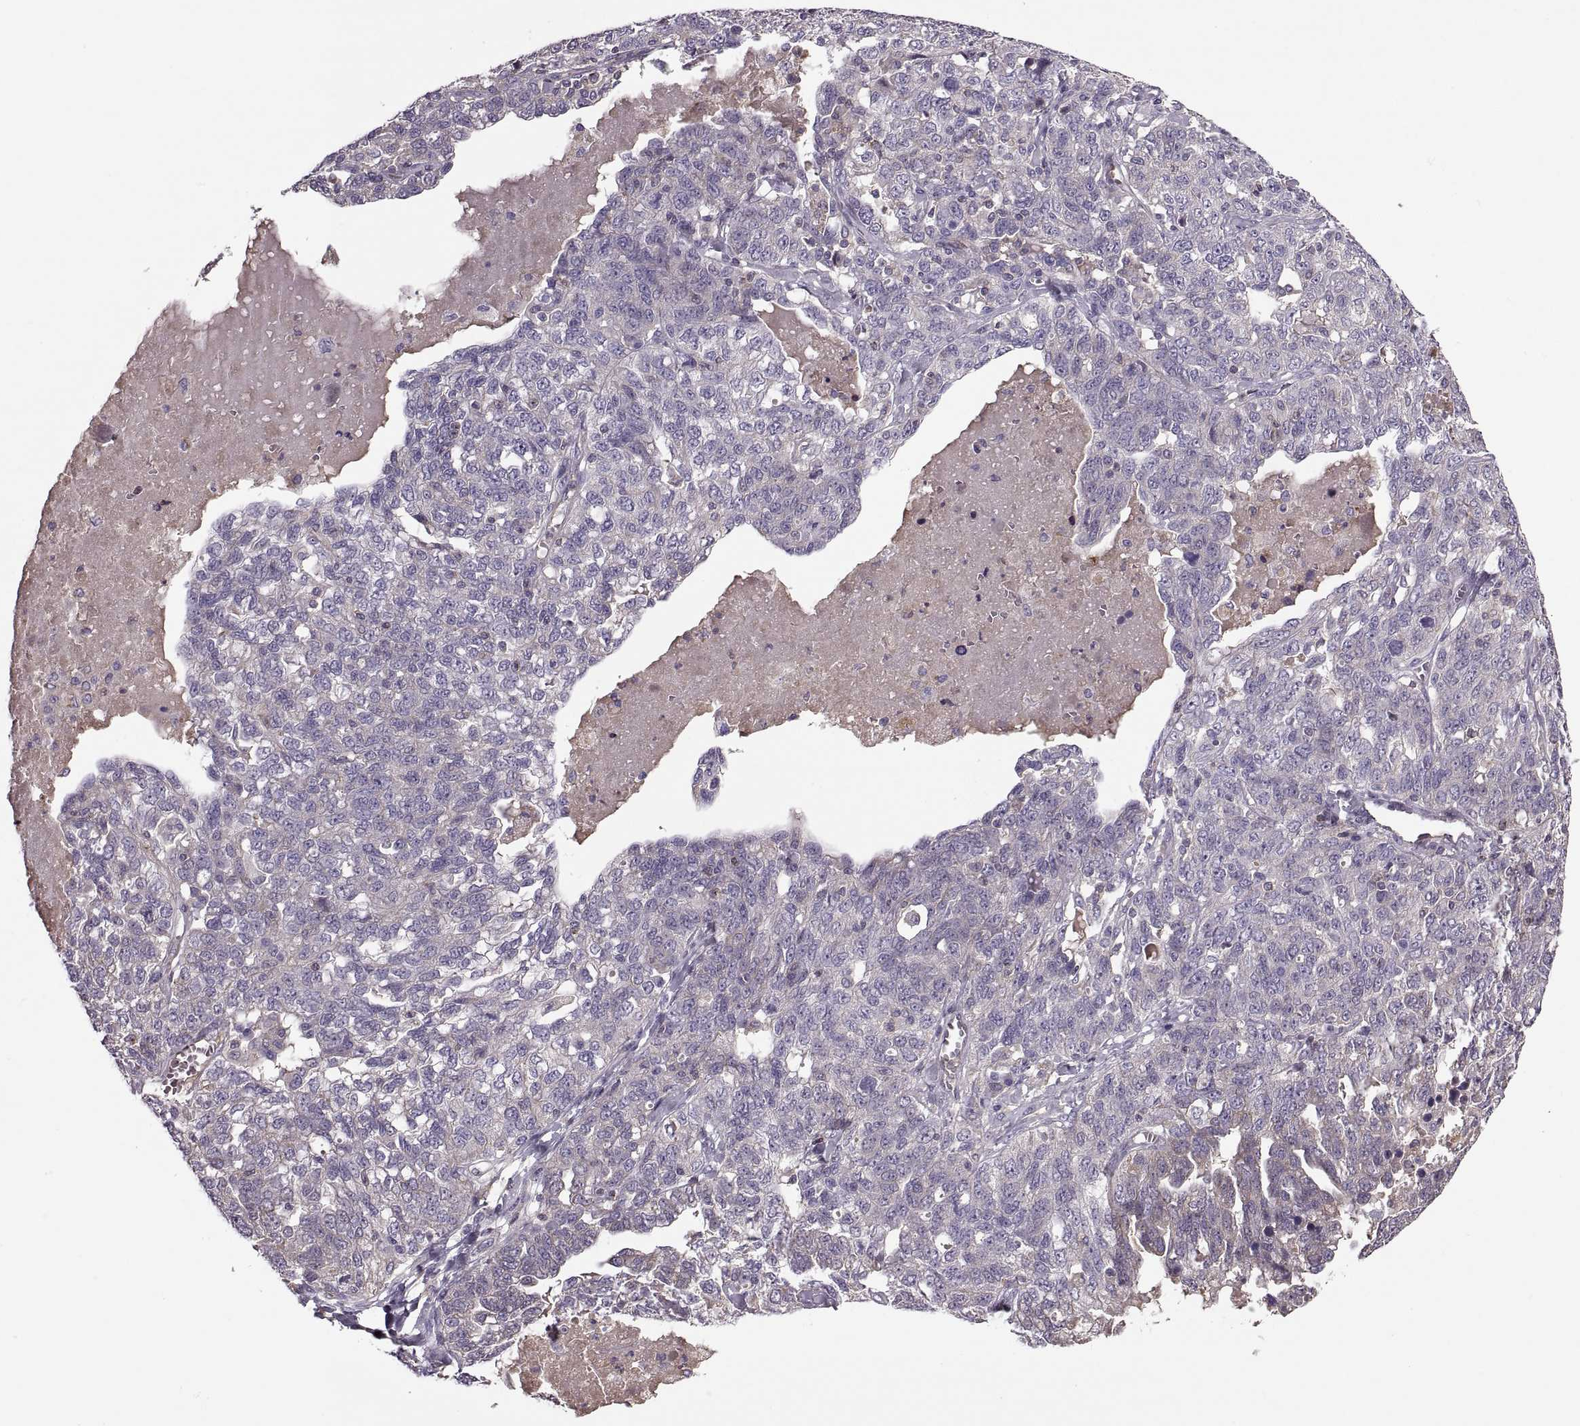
{"staining": {"intensity": "negative", "quantity": "none", "location": "none"}, "tissue": "ovarian cancer", "cell_type": "Tumor cells", "image_type": "cancer", "snomed": [{"axis": "morphology", "description": "Cystadenocarcinoma, serous, NOS"}, {"axis": "topography", "description": "Ovary"}], "caption": "Immunohistochemistry (IHC) histopathology image of neoplastic tissue: human ovarian serous cystadenocarcinoma stained with DAB displays no significant protein positivity in tumor cells. Nuclei are stained in blue.", "gene": "SLC2A3", "patient": {"sex": "female", "age": 71}}